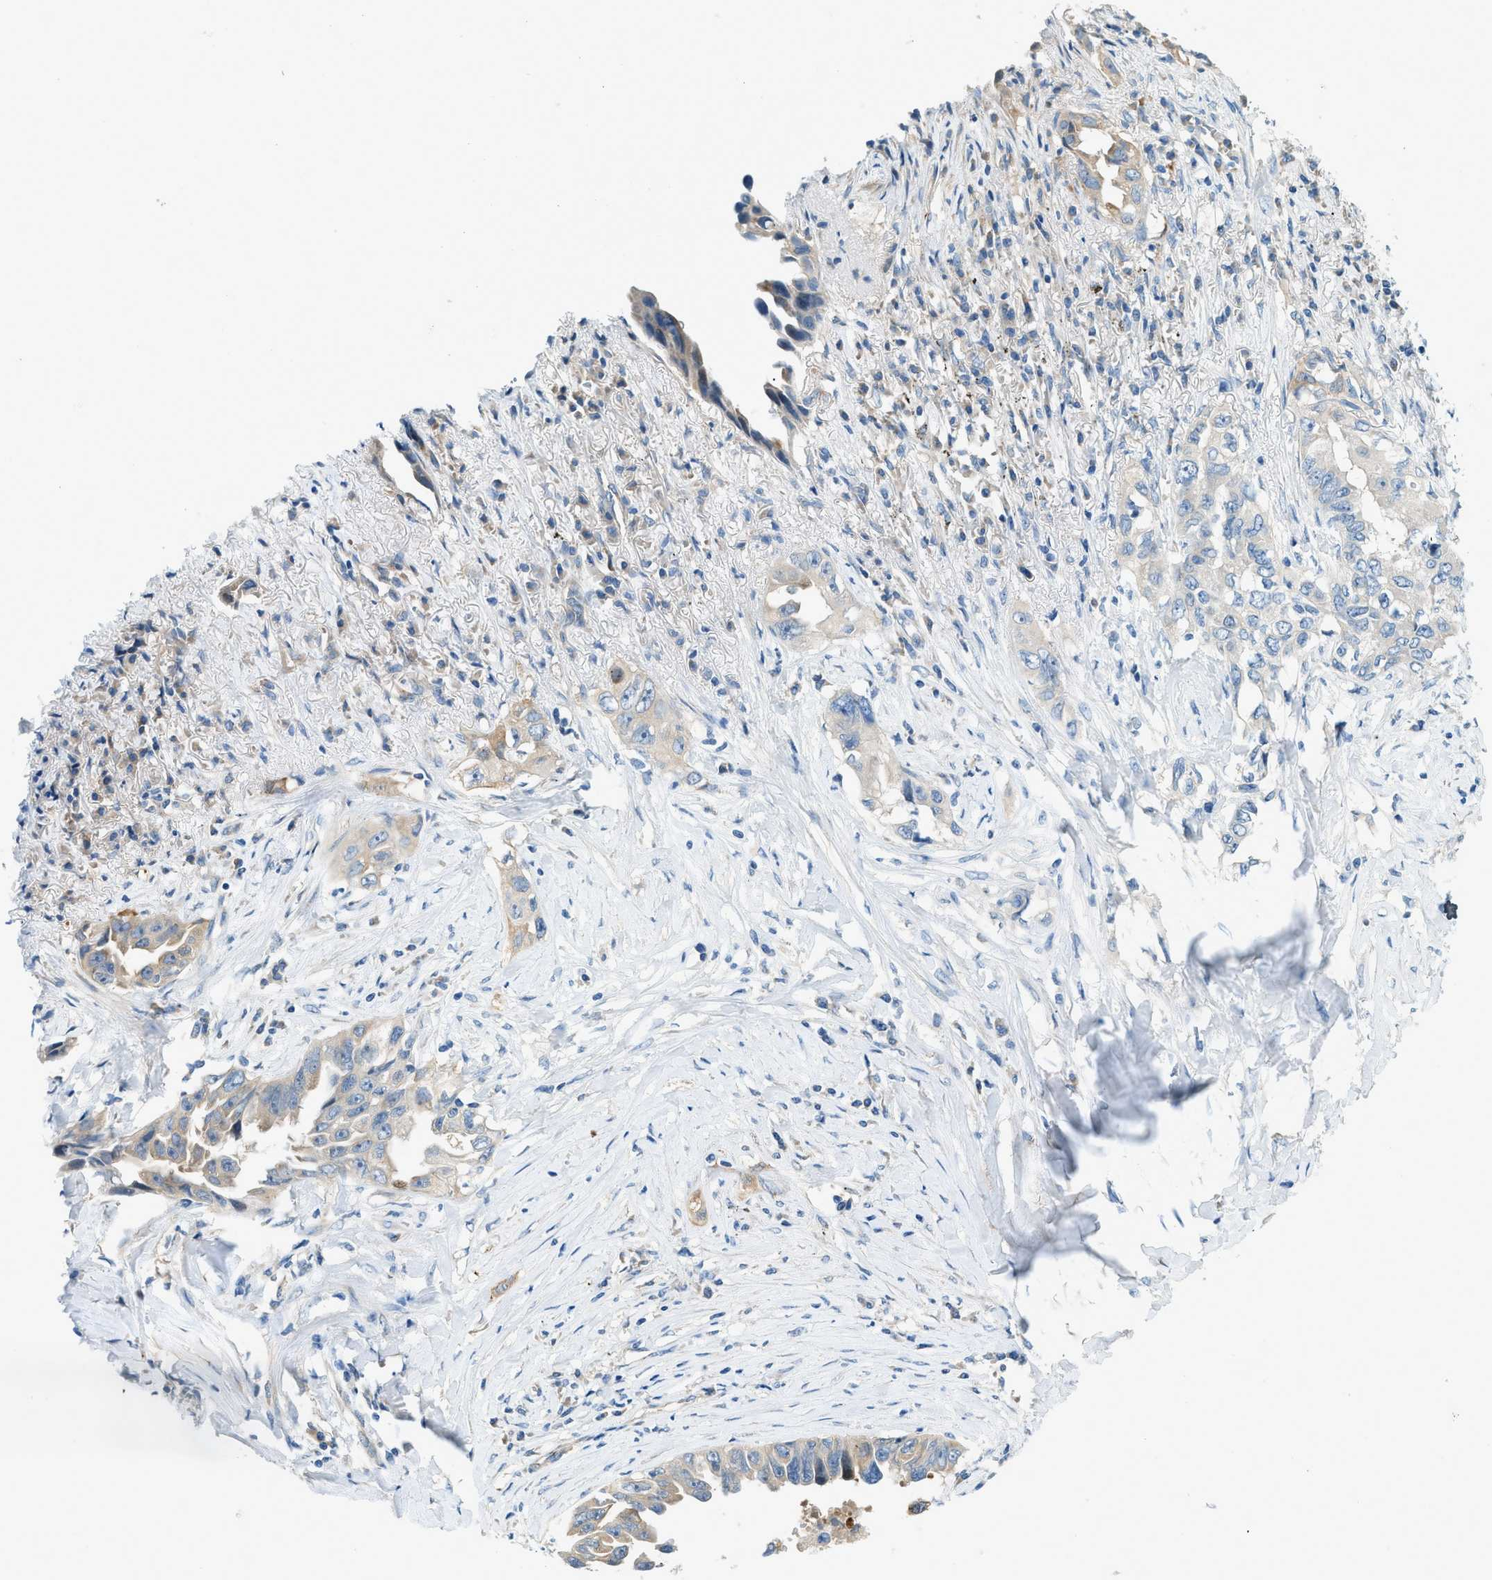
{"staining": {"intensity": "weak", "quantity": "<25%", "location": "cytoplasmic/membranous"}, "tissue": "lung cancer", "cell_type": "Tumor cells", "image_type": "cancer", "snomed": [{"axis": "morphology", "description": "Adenocarcinoma, NOS"}, {"axis": "topography", "description": "Lung"}], "caption": "This is an IHC histopathology image of human adenocarcinoma (lung). There is no expression in tumor cells.", "gene": "ZNF367", "patient": {"sex": "female", "age": 51}}